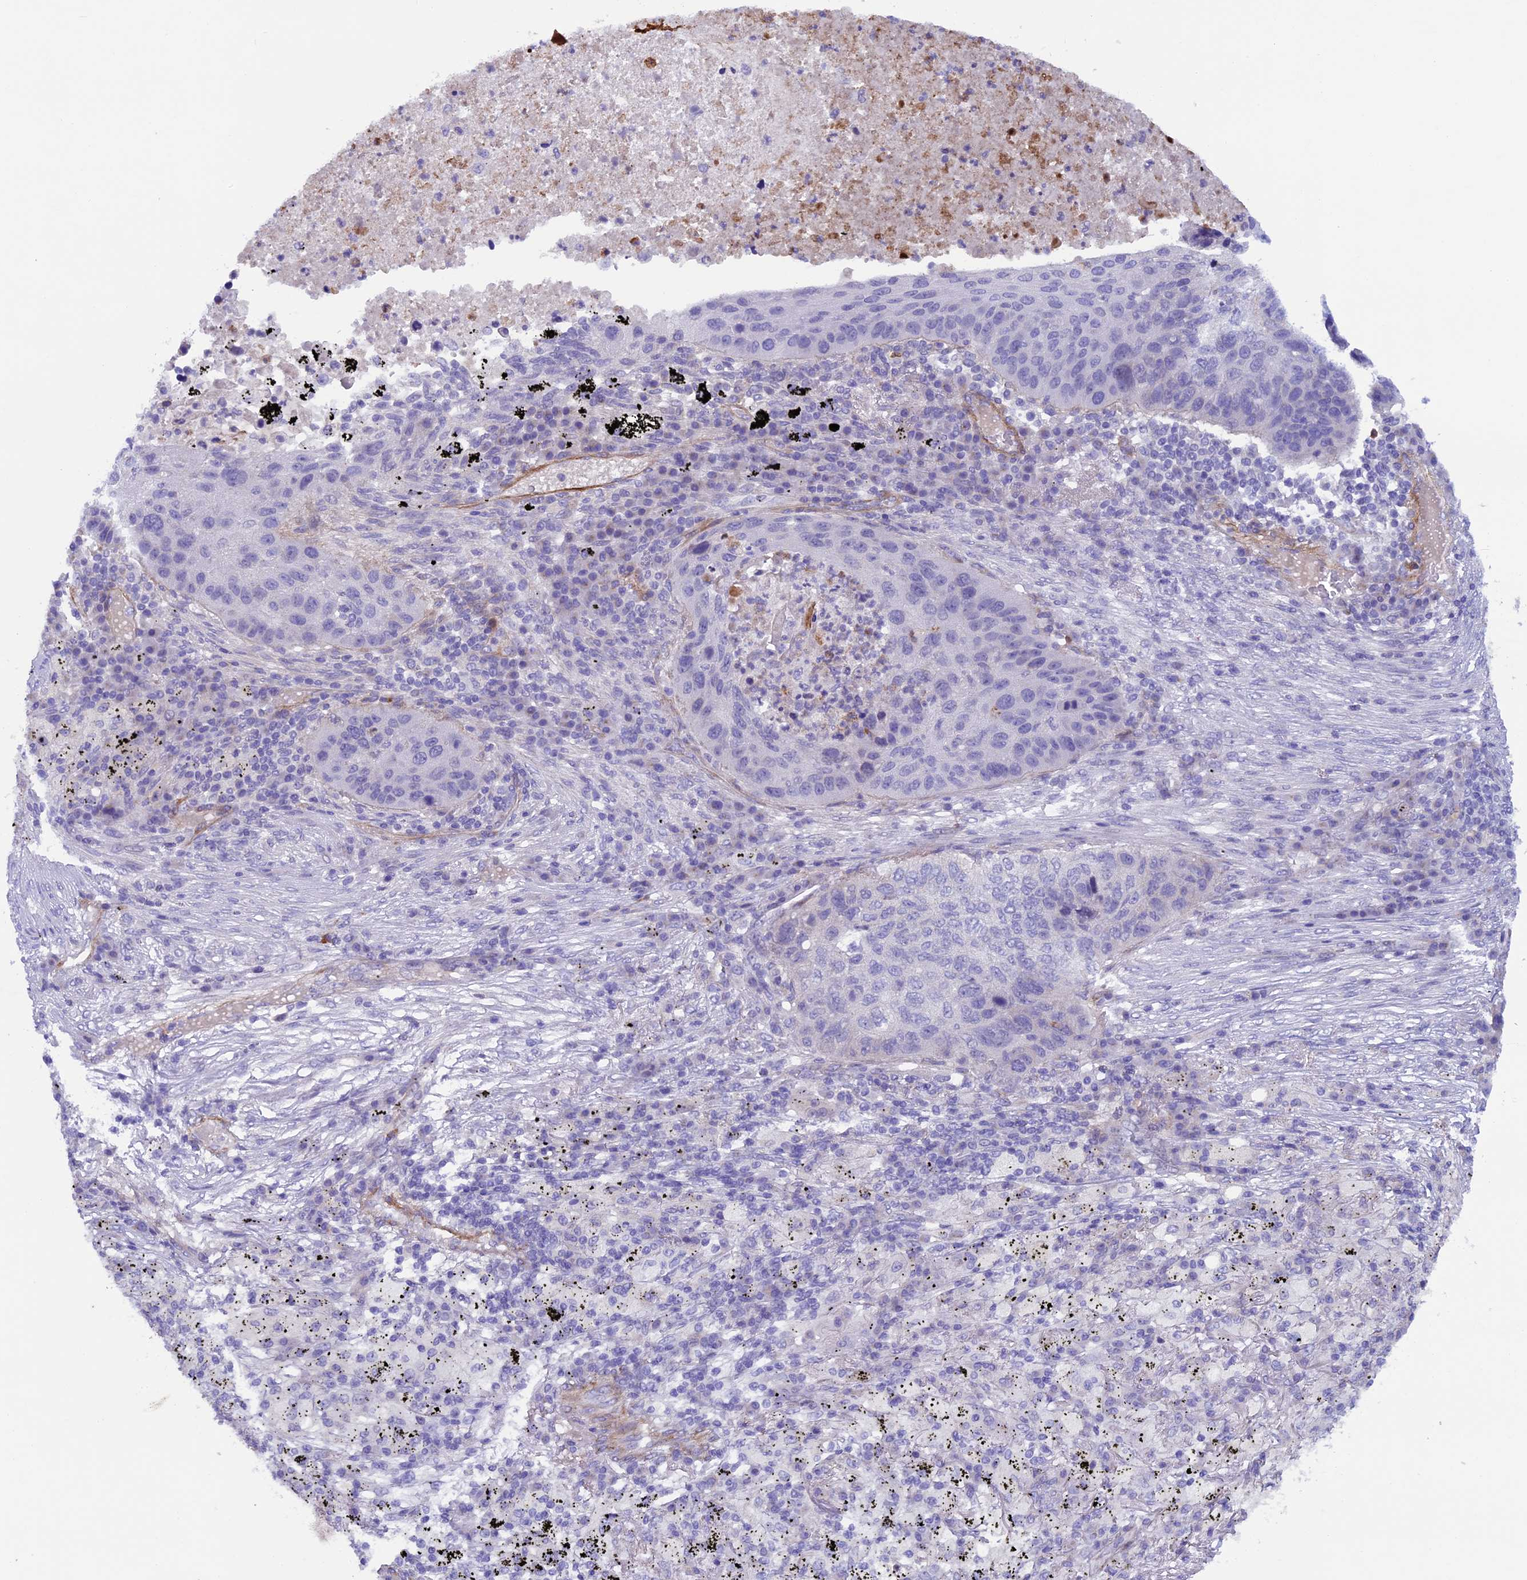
{"staining": {"intensity": "negative", "quantity": "none", "location": "none"}, "tissue": "lung cancer", "cell_type": "Tumor cells", "image_type": "cancer", "snomed": [{"axis": "morphology", "description": "Squamous cell carcinoma, NOS"}, {"axis": "topography", "description": "Lung"}], "caption": "This is an immunohistochemistry (IHC) histopathology image of lung cancer (squamous cell carcinoma). There is no expression in tumor cells.", "gene": "LOXL1", "patient": {"sex": "female", "age": 63}}